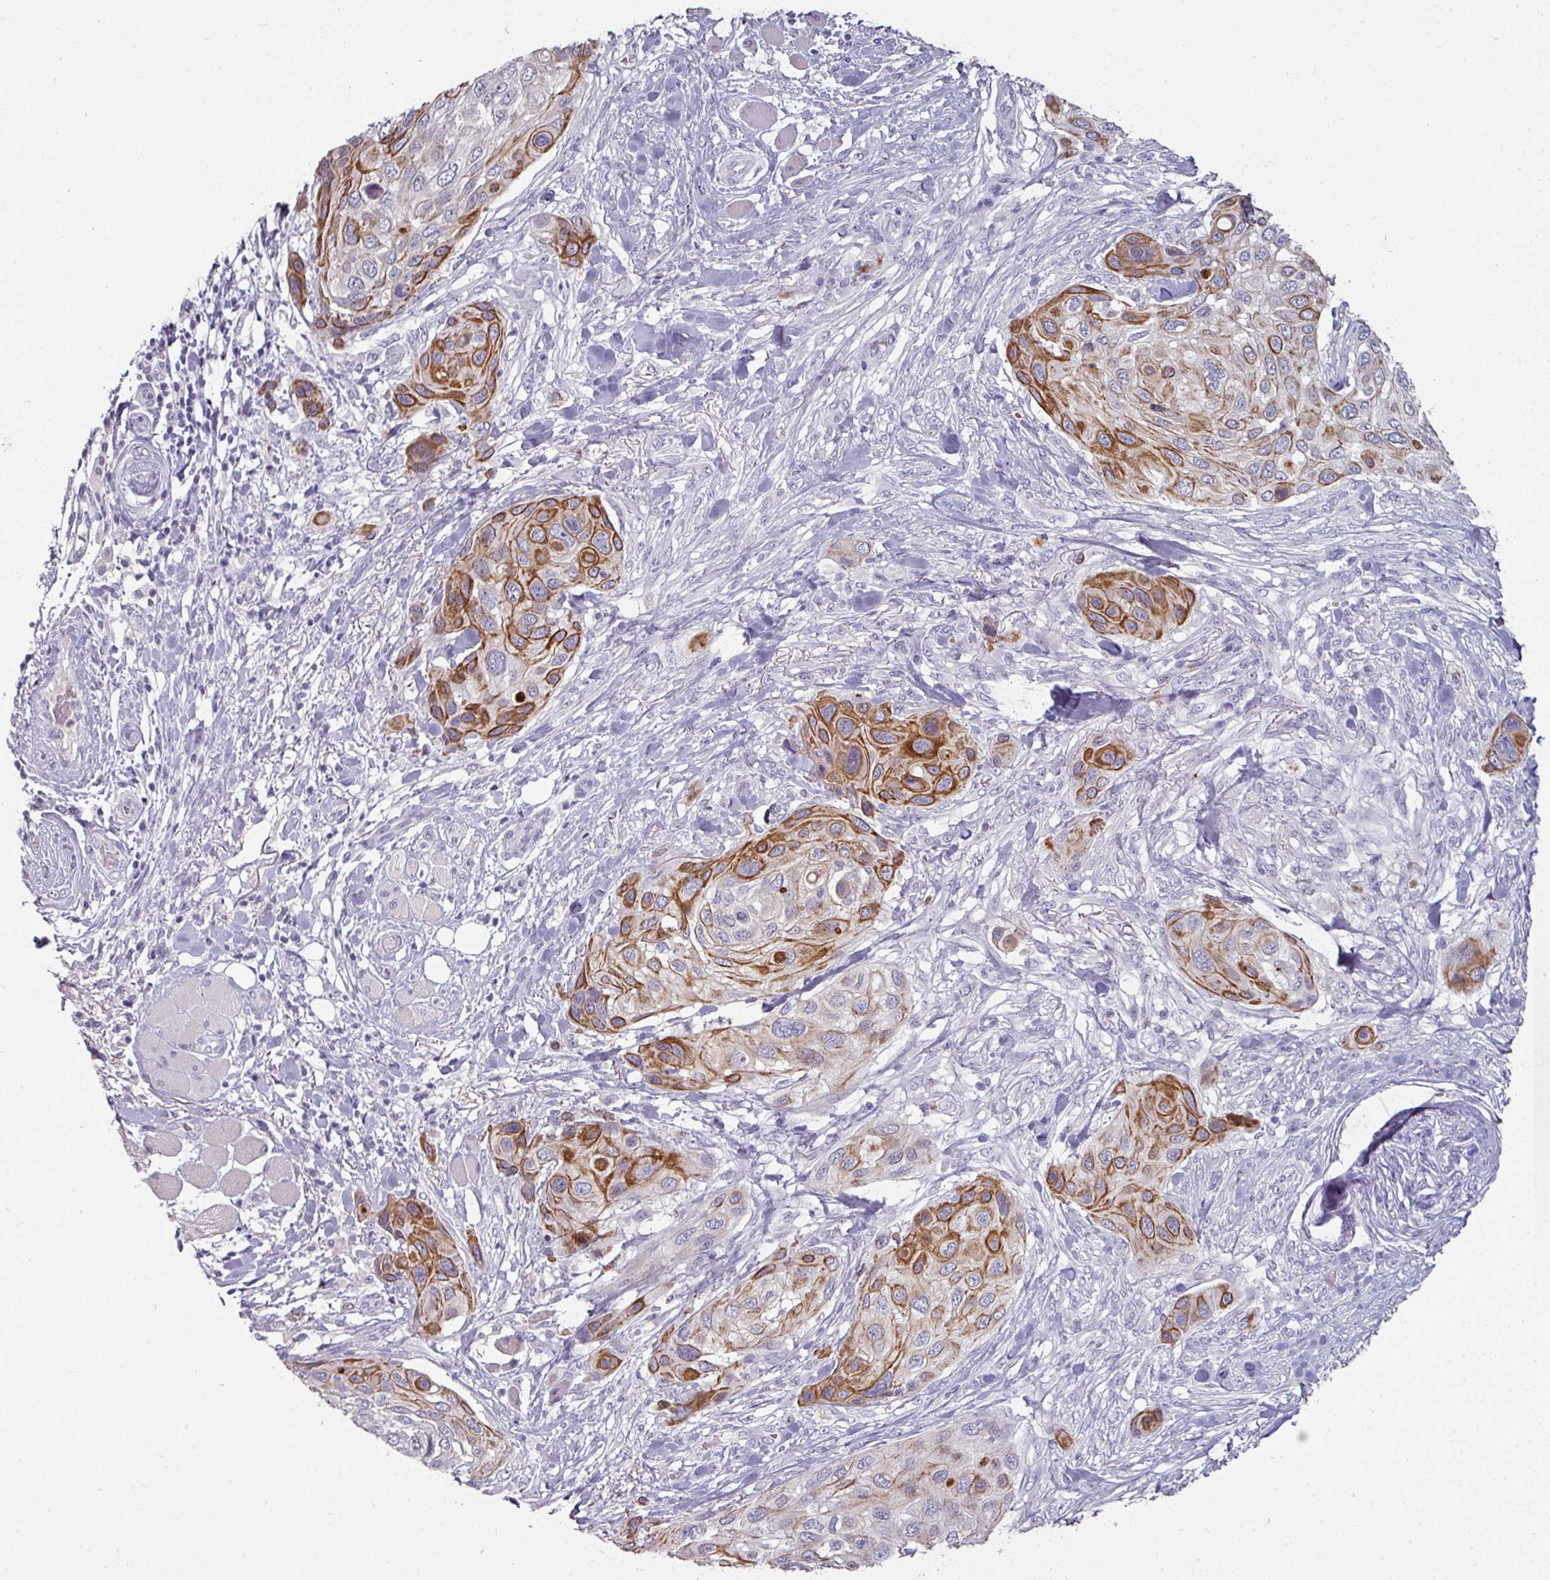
{"staining": {"intensity": "strong", "quantity": "25%-75%", "location": "cytoplasmic/membranous"}, "tissue": "skin cancer", "cell_type": "Tumor cells", "image_type": "cancer", "snomed": [{"axis": "morphology", "description": "Squamous cell carcinoma, NOS"}, {"axis": "topography", "description": "Skin"}], "caption": "Protein analysis of skin cancer tissue reveals strong cytoplasmic/membranous staining in about 25%-75% of tumor cells.", "gene": "GTF2H3", "patient": {"sex": "female", "age": 87}}